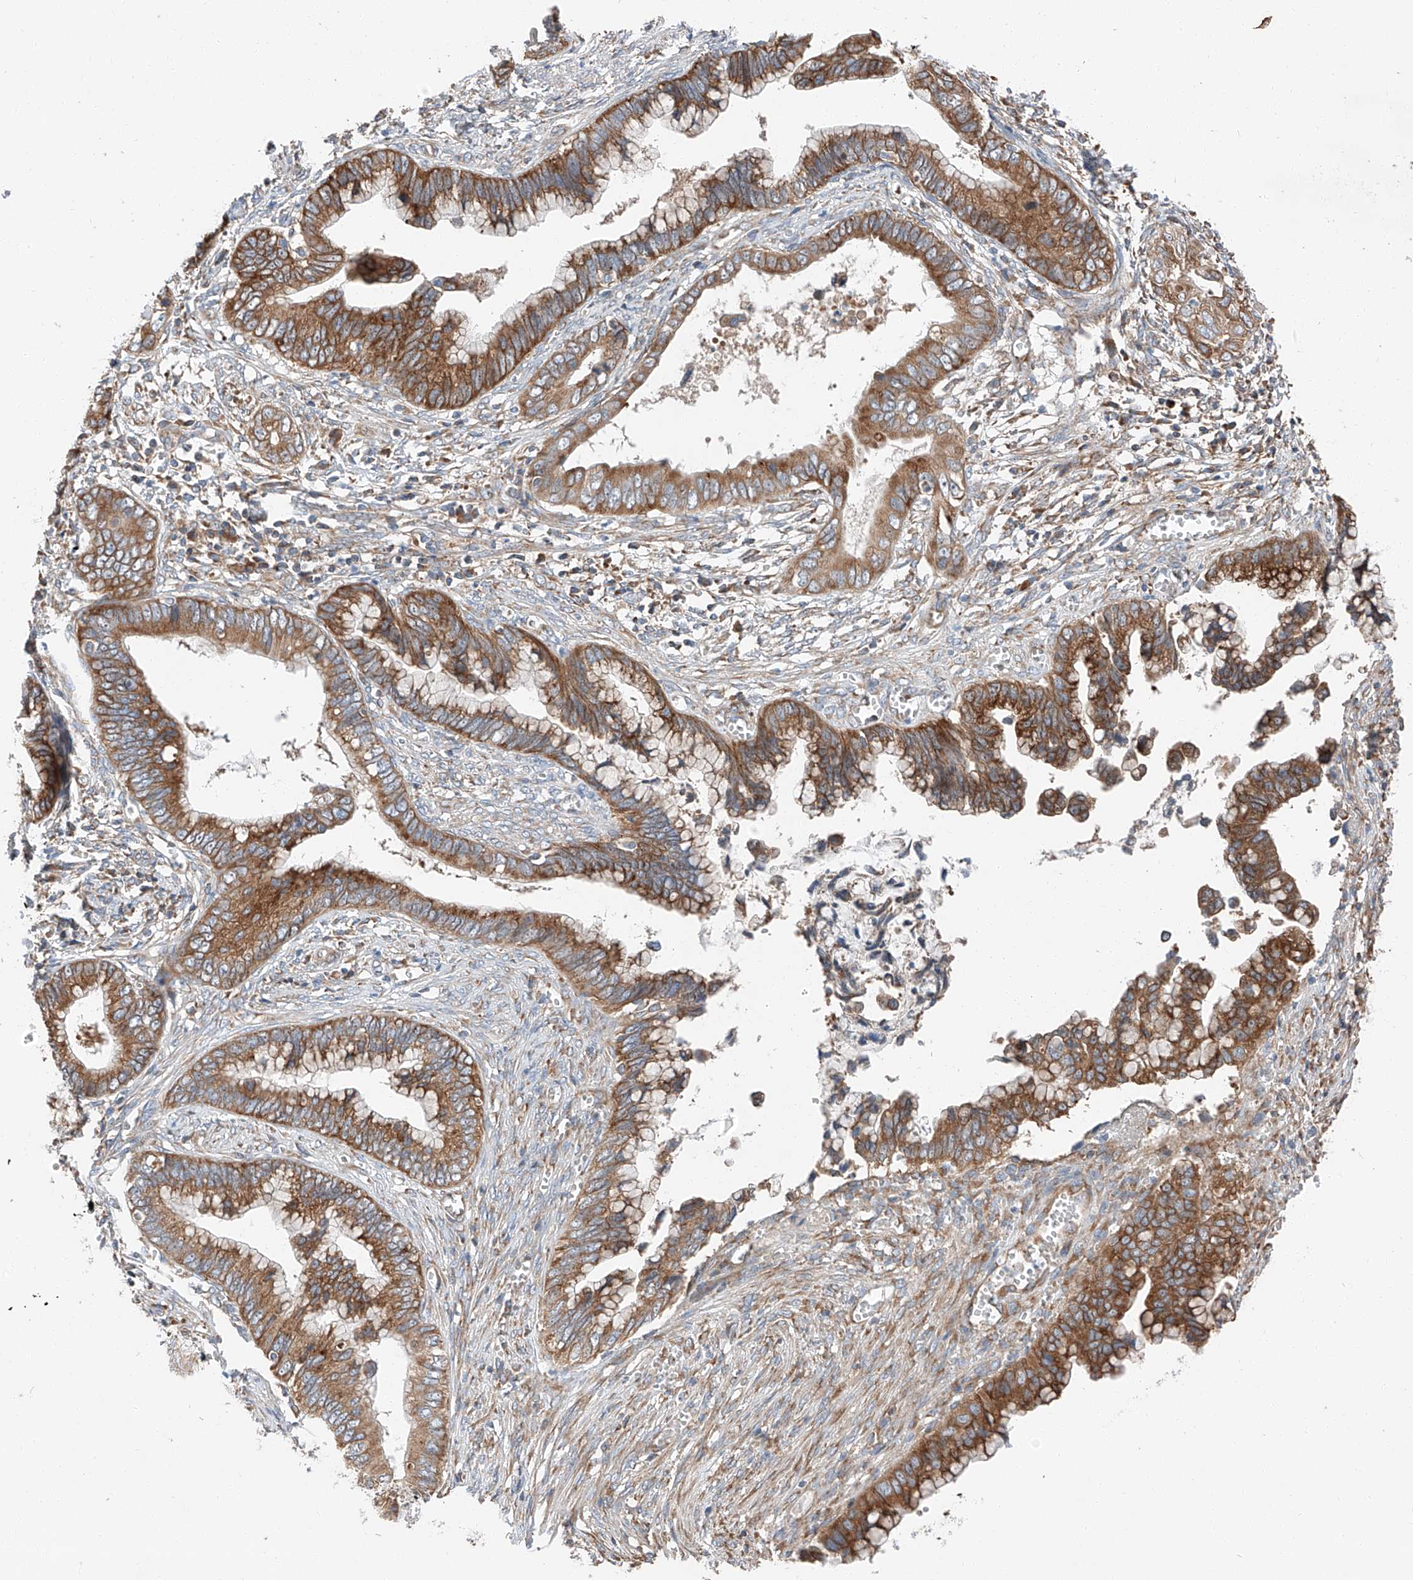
{"staining": {"intensity": "strong", "quantity": ">75%", "location": "cytoplasmic/membranous"}, "tissue": "cervical cancer", "cell_type": "Tumor cells", "image_type": "cancer", "snomed": [{"axis": "morphology", "description": "Adenocarcinoma, NOS"}, {"axis": "topography", "description": "Cervix"}], "caption": "A histopathology image showing strong cytoplasmic/membranous positivity in approximately >75% of tumor cells in cervical cancer, as visualized by brown immunohistochemical staining.", "gene": "ZC3H15", "patient": {"sex": "female", "age": 44}}